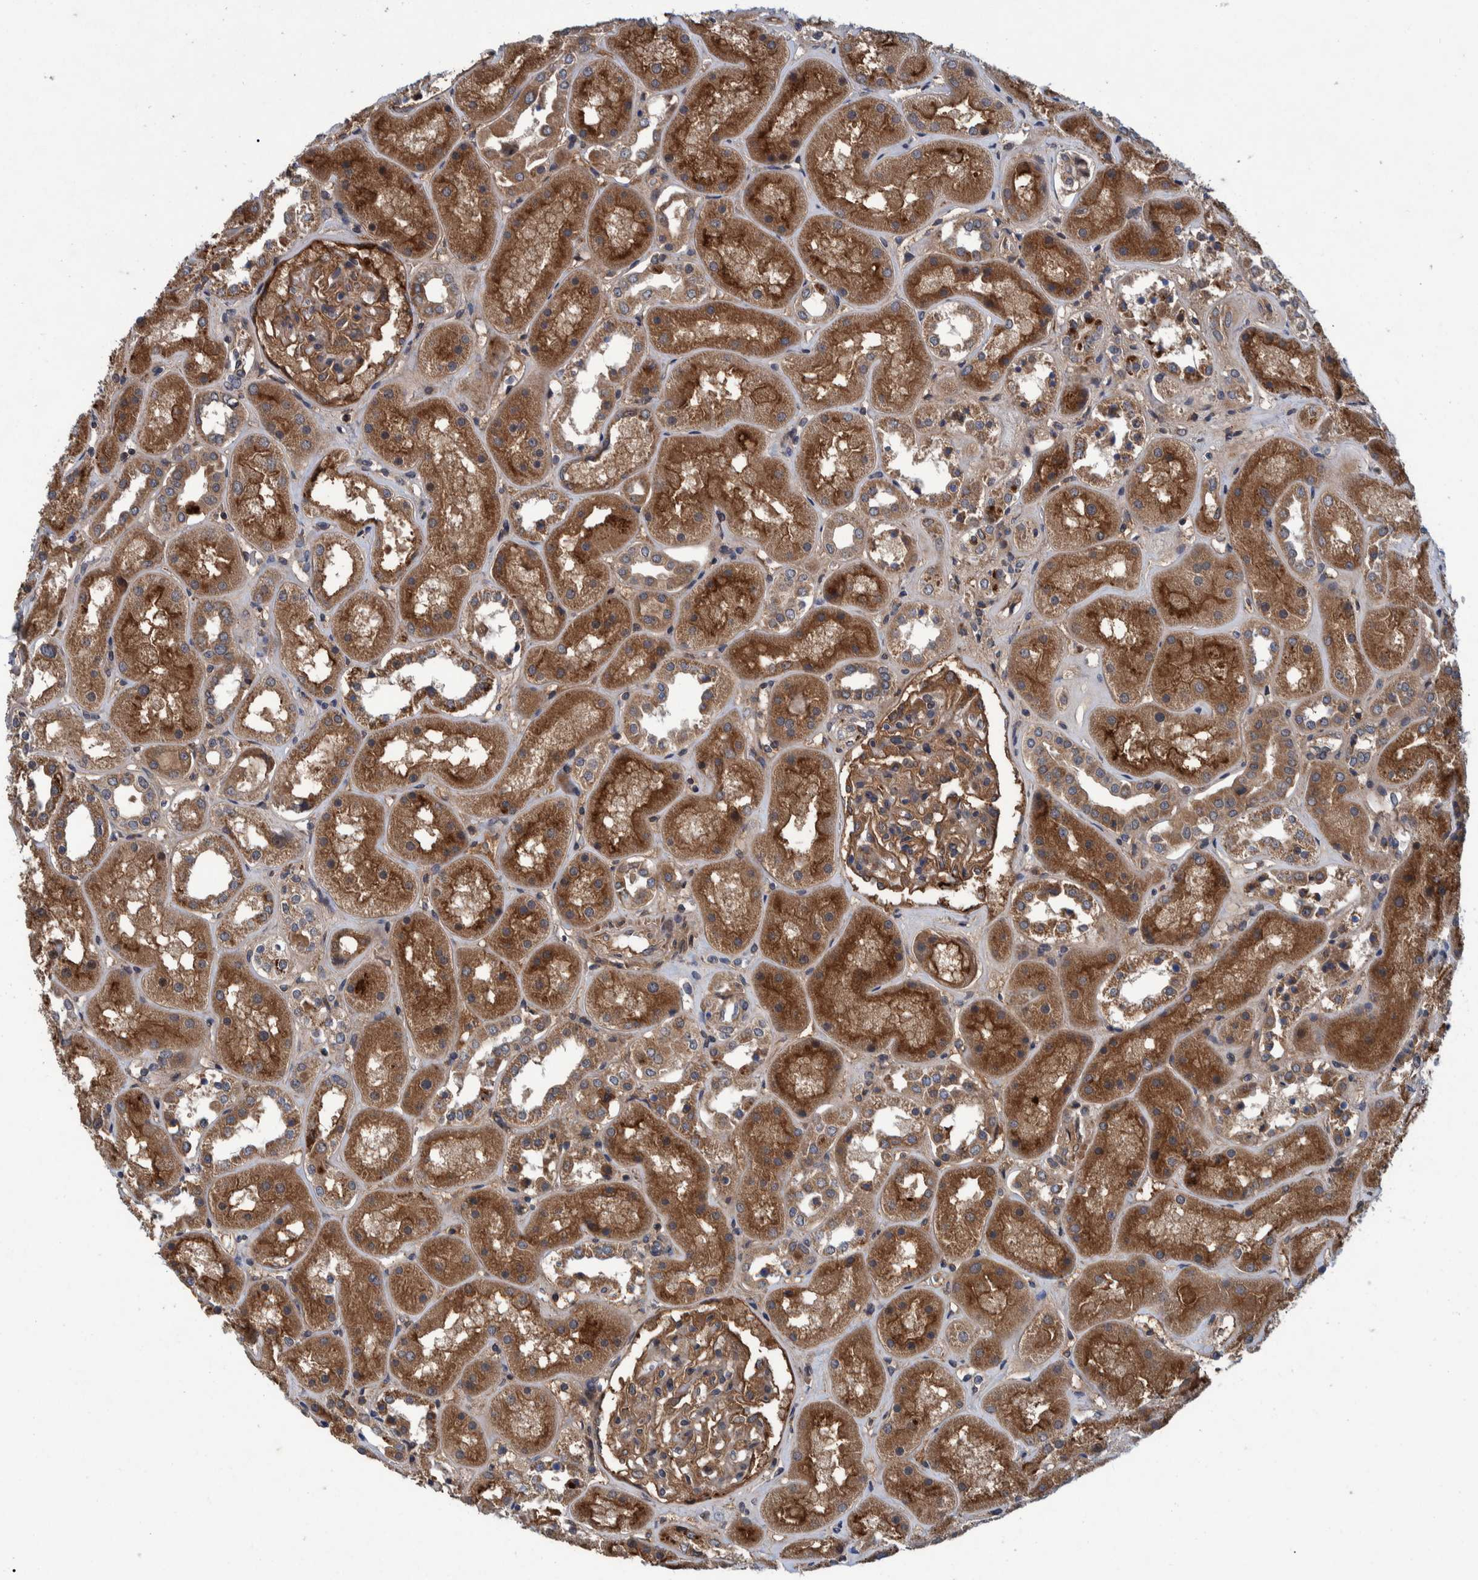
{"staining": {"intensity": "moderate", "quantity": ">75%", "location": "cytoplasmic/membranous"}, "tissue": "kidney", "cell_type": "Cells in glomeruli", "image_type": "normal", "snomed": [{"axis": "morphology", "description": "Normal tissue, NOS"}, {"axis": "topography", "description": "Kidney"}], "caption": "High-magnification brightfield microscopy of benign kidney stained with DAB (3,3'-diaminobenzidine) (brown) and counterstained with hematoxylin (blue). cells in glomeruli exhibit moderate cytoplasmic/membranous expression is present in about>75% of cells. The staining is performed using DAB brown chromogen to label protein expression. The nuclei are counter-stained blue using hematoxylin.", "gene": "ITIH3", "patient": {"sex": "male", "age": 70}}